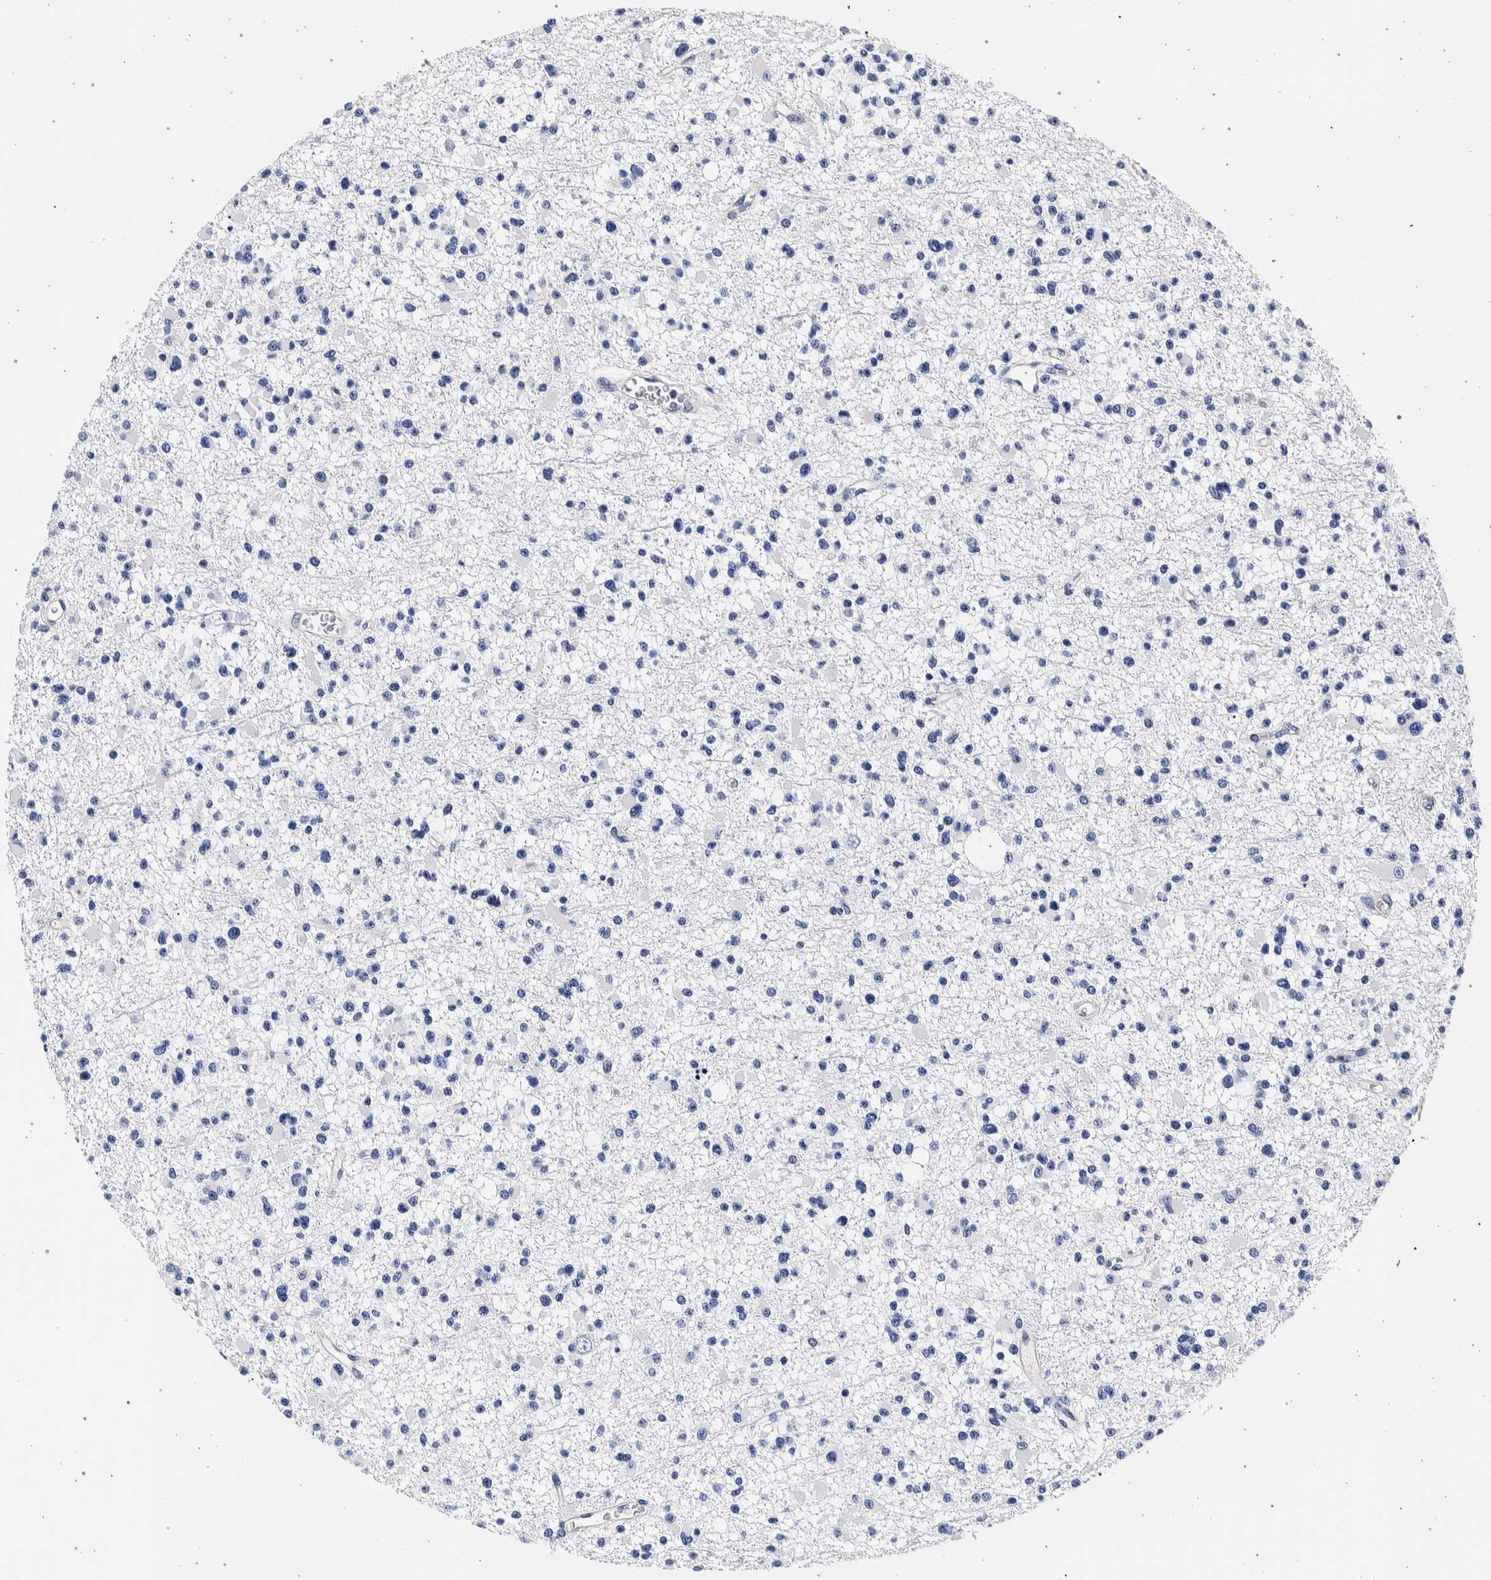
{"staining": {"intensity": "negative", "quantity": "none", "location": "none"}, "tissue": "glioma", "cell_type": "Tumor cells", "image_type": "cancer", "snomed": [{"axis": "morphology", "description": "Glioma, malignant, Low grade"}, {"axis": "topography", "description": "Brain"}], "caption": "Tumor cells show no significant positivity in malignant low-grade glioma. (Immunohistochemistry (ihc), brightfield microscopy, high magnification).", "gene": "NIBAN2", "patient": {"sex": "female", "age": 22}}